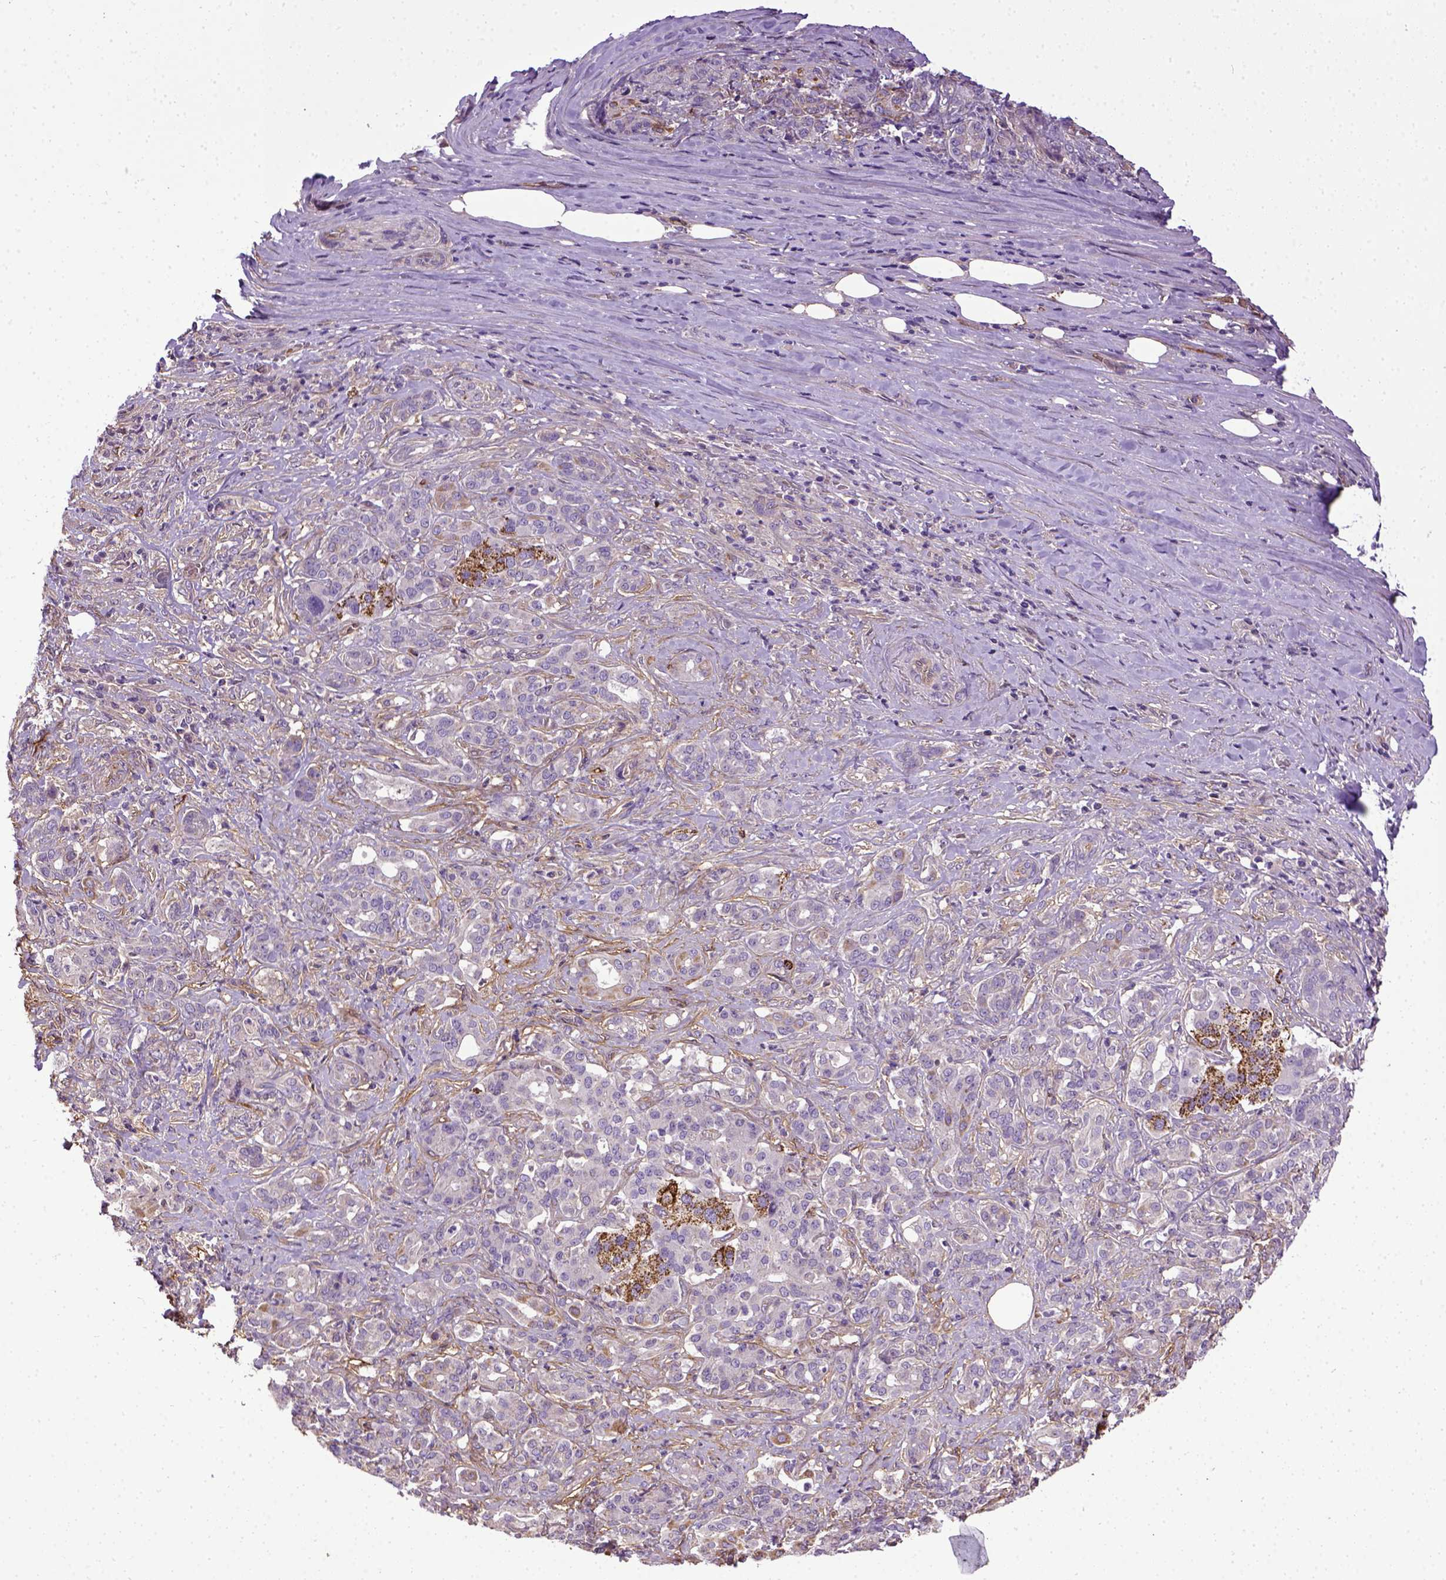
{"staining": {"intensity": "weak", "quantity": "<25%", "location": "cytoplasmic/membranous"}, "tissue": "pancreatic cancer", "cell_type": "Tumor cells", "image_type": "cancer", "snomed": [{"axis": "morphology", "description": "Normal tissue, NOS"}, {"axis": "morphology", "description": "Inflammation, NOS"}, {"axis": "morphology", "description": "Adenocarcinoma, NOS"}, {"axis": "topography", "description": "Pancreas"}], "caption": "A photomicrograph of human pancreatic cancer (adenocarcinoma) is negative for staining in tumor cells. (DAB (3,3'-diaminobenzidine) immunohistochemistry, high magnification).", "gene": "ENG", "patient": {"sex": "male", "age": 57}}